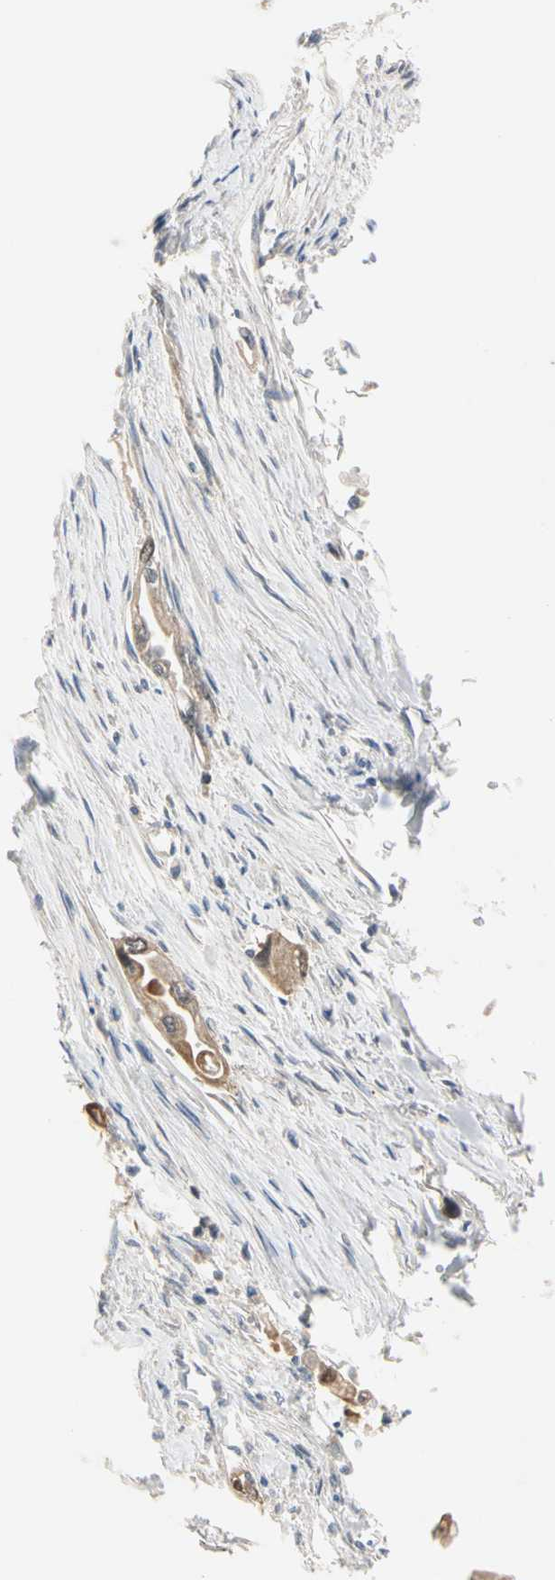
{"staining": {"intensity": "weak", "quantity": ">75%", "location": "cytoplasmic/membranous"}, "tissue": "pancreatic cancer", "cell_type": "Tumor cells", "image_type": "cancer", "snomed": [{"axis": "morphology", "description": "Normal tissue, NOS"}, {"axis": "topography", "description": "Pancreas"}], "caption": "Human pancreatic cancer stained with a protein marker shows weak staining in tumor cells.", "gene": "RIOX2", "patient": {"sex": "male", "age": 42}}